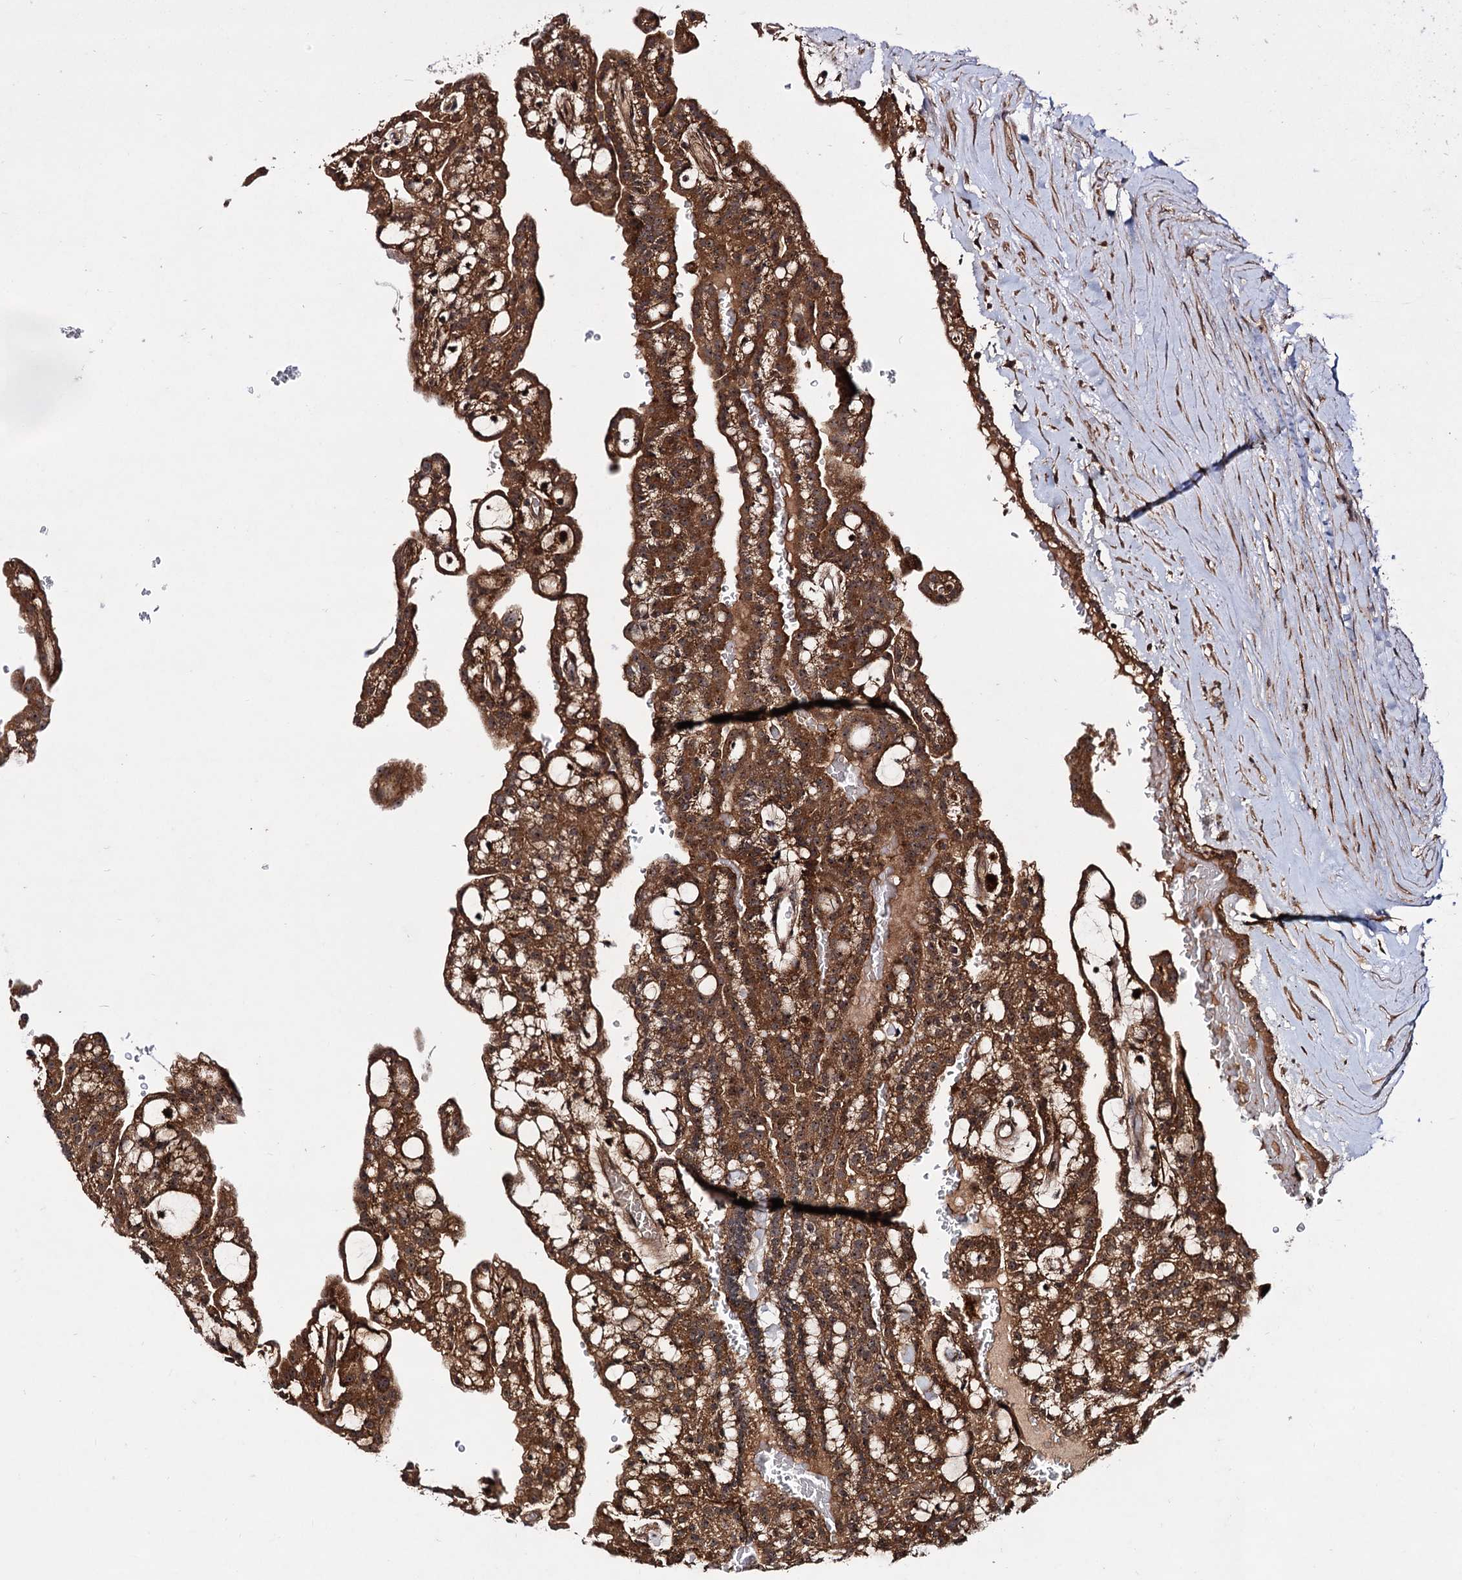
{"staining": {"intensity": "strong", "quantity": ">75%", "location": "cytoplasmic/membranous"}, "tissue": "renal cancer", "cell_type": "Tumor cells", "image_type": "cancer", "snomed": [{"axis": "morphology", "description": "Adenocarcinoma, NOS"}, {"axis": "topography", "description": "Kidney"}], "caption": "About >75% of tumor cells in adenocarcinoma (renal) show strong cytoplasmic/membranous protein positivity as visualized by brown immunohistochemical staining.", "gene": "KXD1", "patient": {"sex": "male", "age": 63}}